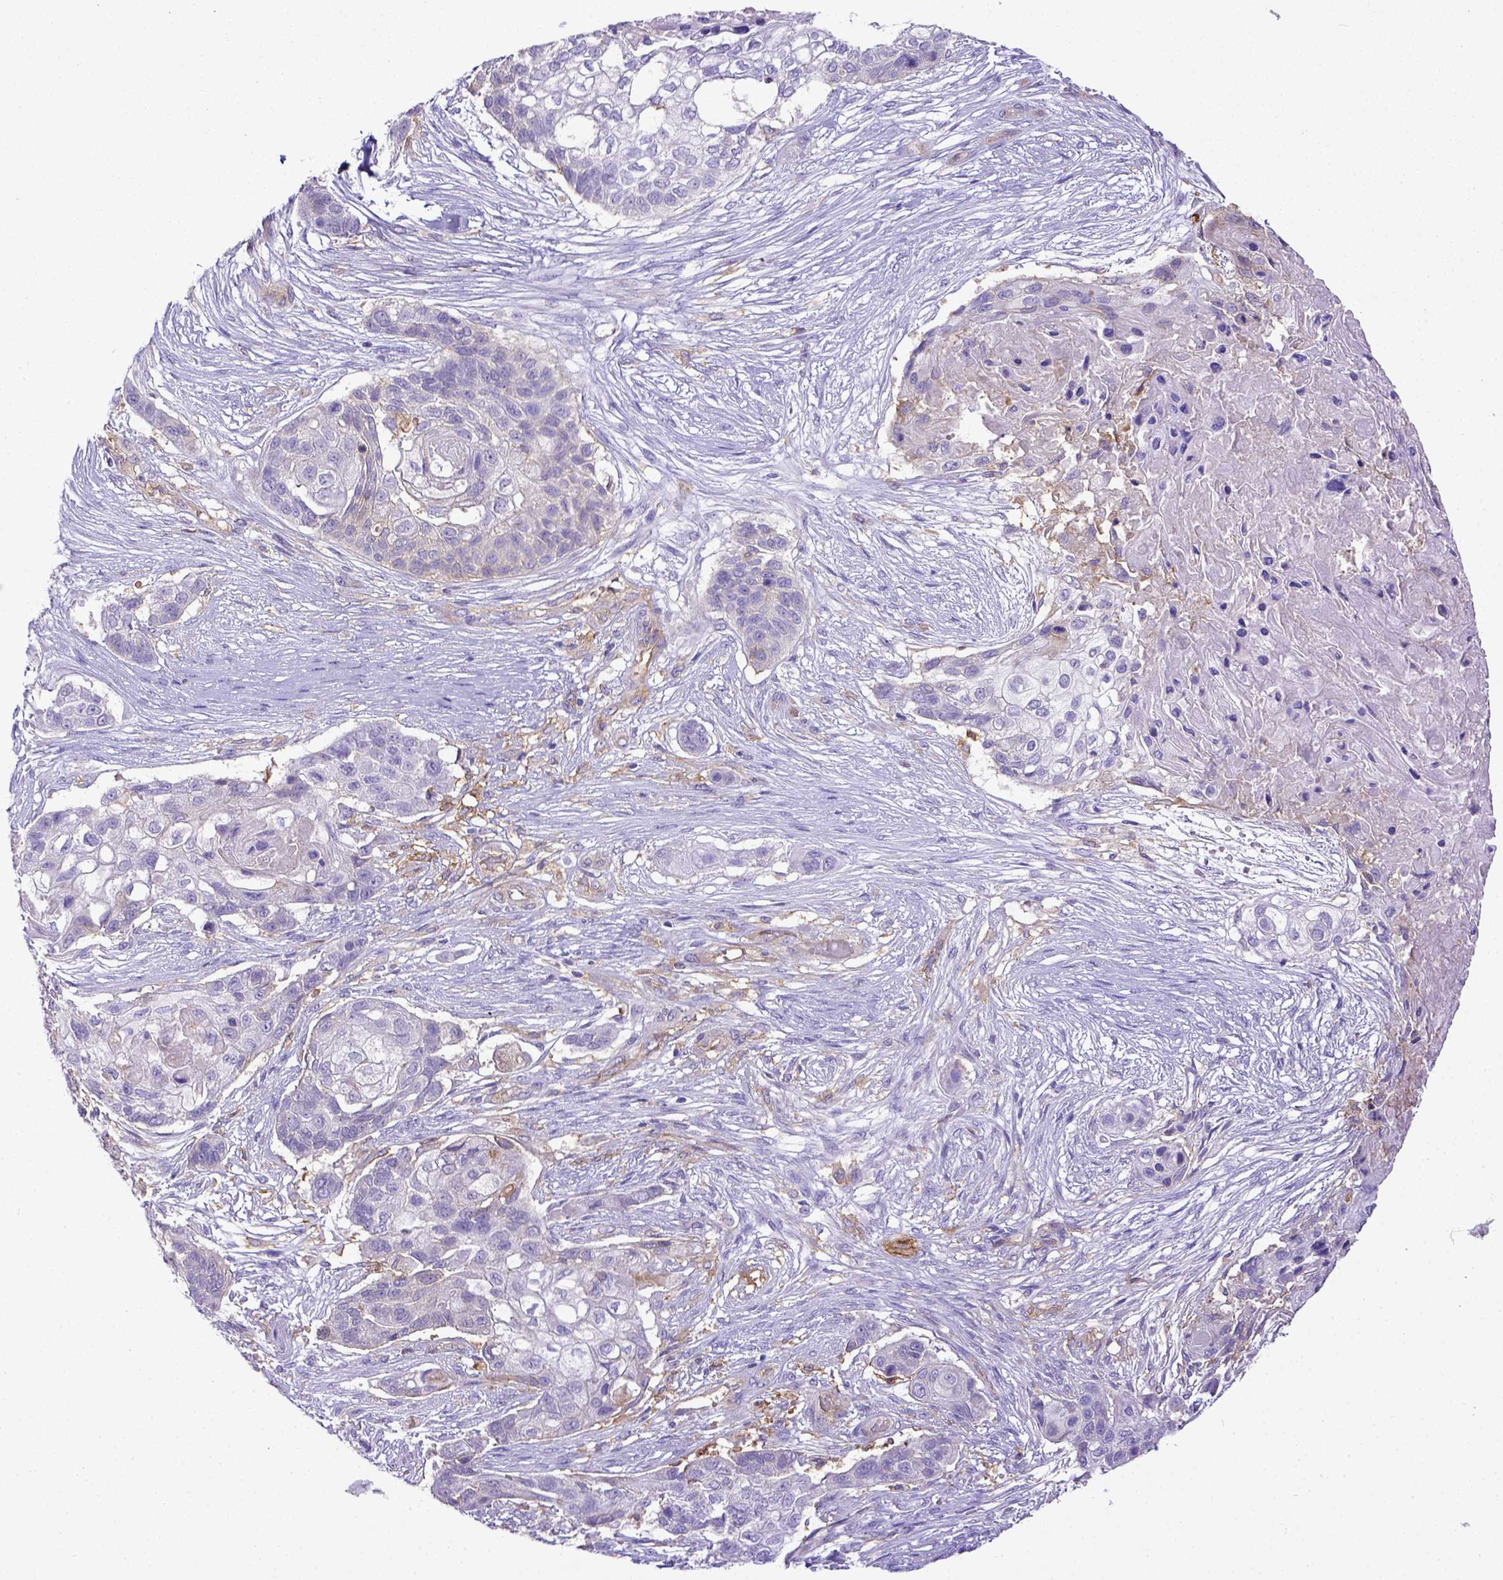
{"staining": {"intensity": "negative", "quantity": "none", "location": "none"}, "tissue": "lung cancer", "cell_type": "Tumor cells", "image_type": "cancer", "snomed": [{"axis": "morphology", "description": "Squamous cell carcinoma, NOS"}, {"axis": "topography", "description": "Lung"}], "caption": "Immunohistochemistry (IHC) of lung cancer demonstrates no expression in tumor cells.", "gene": "CD40", "patient": {"sex": "male", "age": 69}}